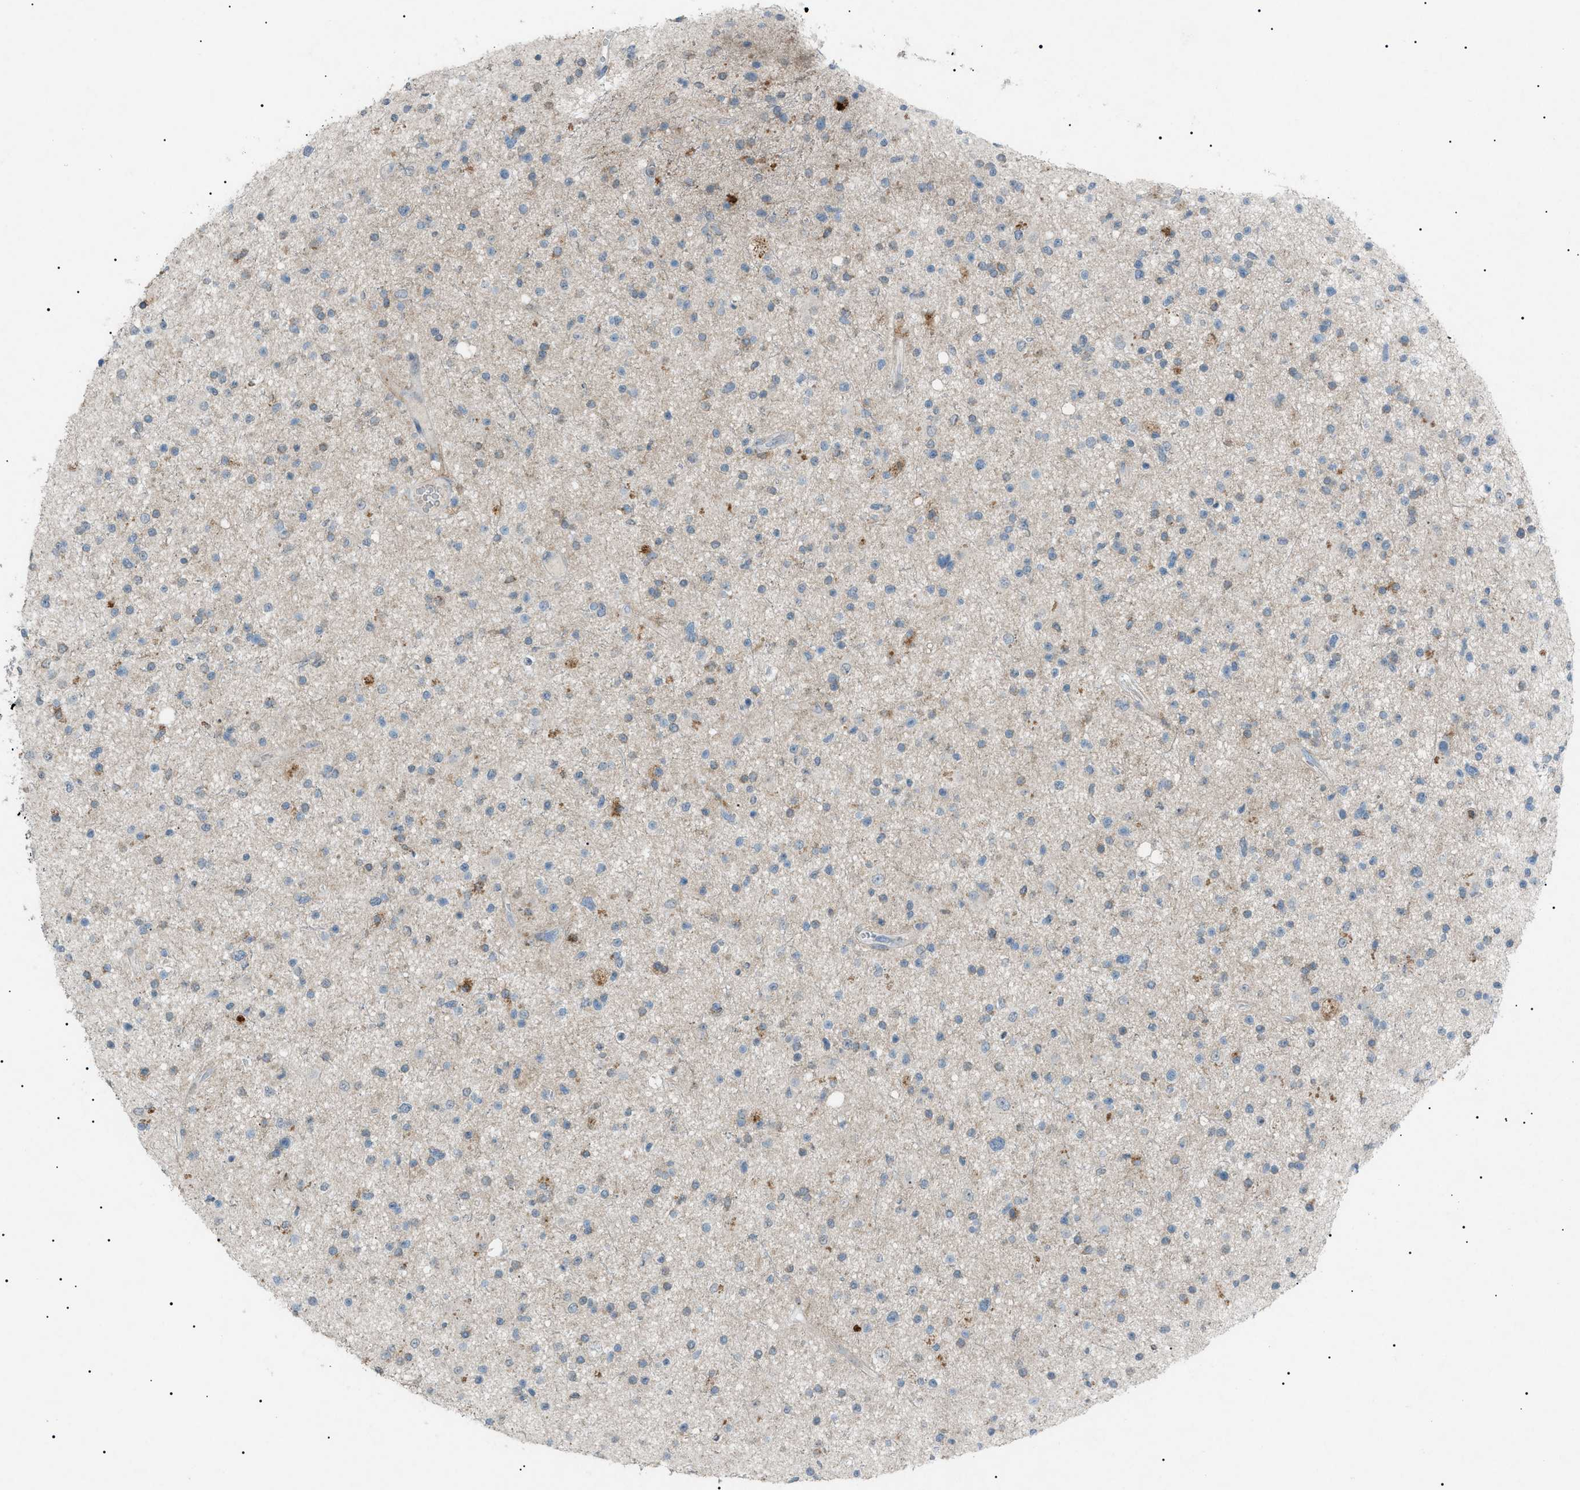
{"staining": {"intensity": "weak", "quantity": "<25%", "location": "cytoplasmic/membranous"}, "tissue": "glioma", "cell_type": "Tumor cells", "image_type": "cancer", "snomed": [{"axis": "morphology", "description": "Glioma, malignant, High grade"}, {"axis": "topography", "description": "Brain"}], "caption": "Immunohistochemical staining of malignant high-grade glioma reveals no significant positivity in tumor cells.", "gene": "BTK", "patient": {"sex": "male", "age": 33}}